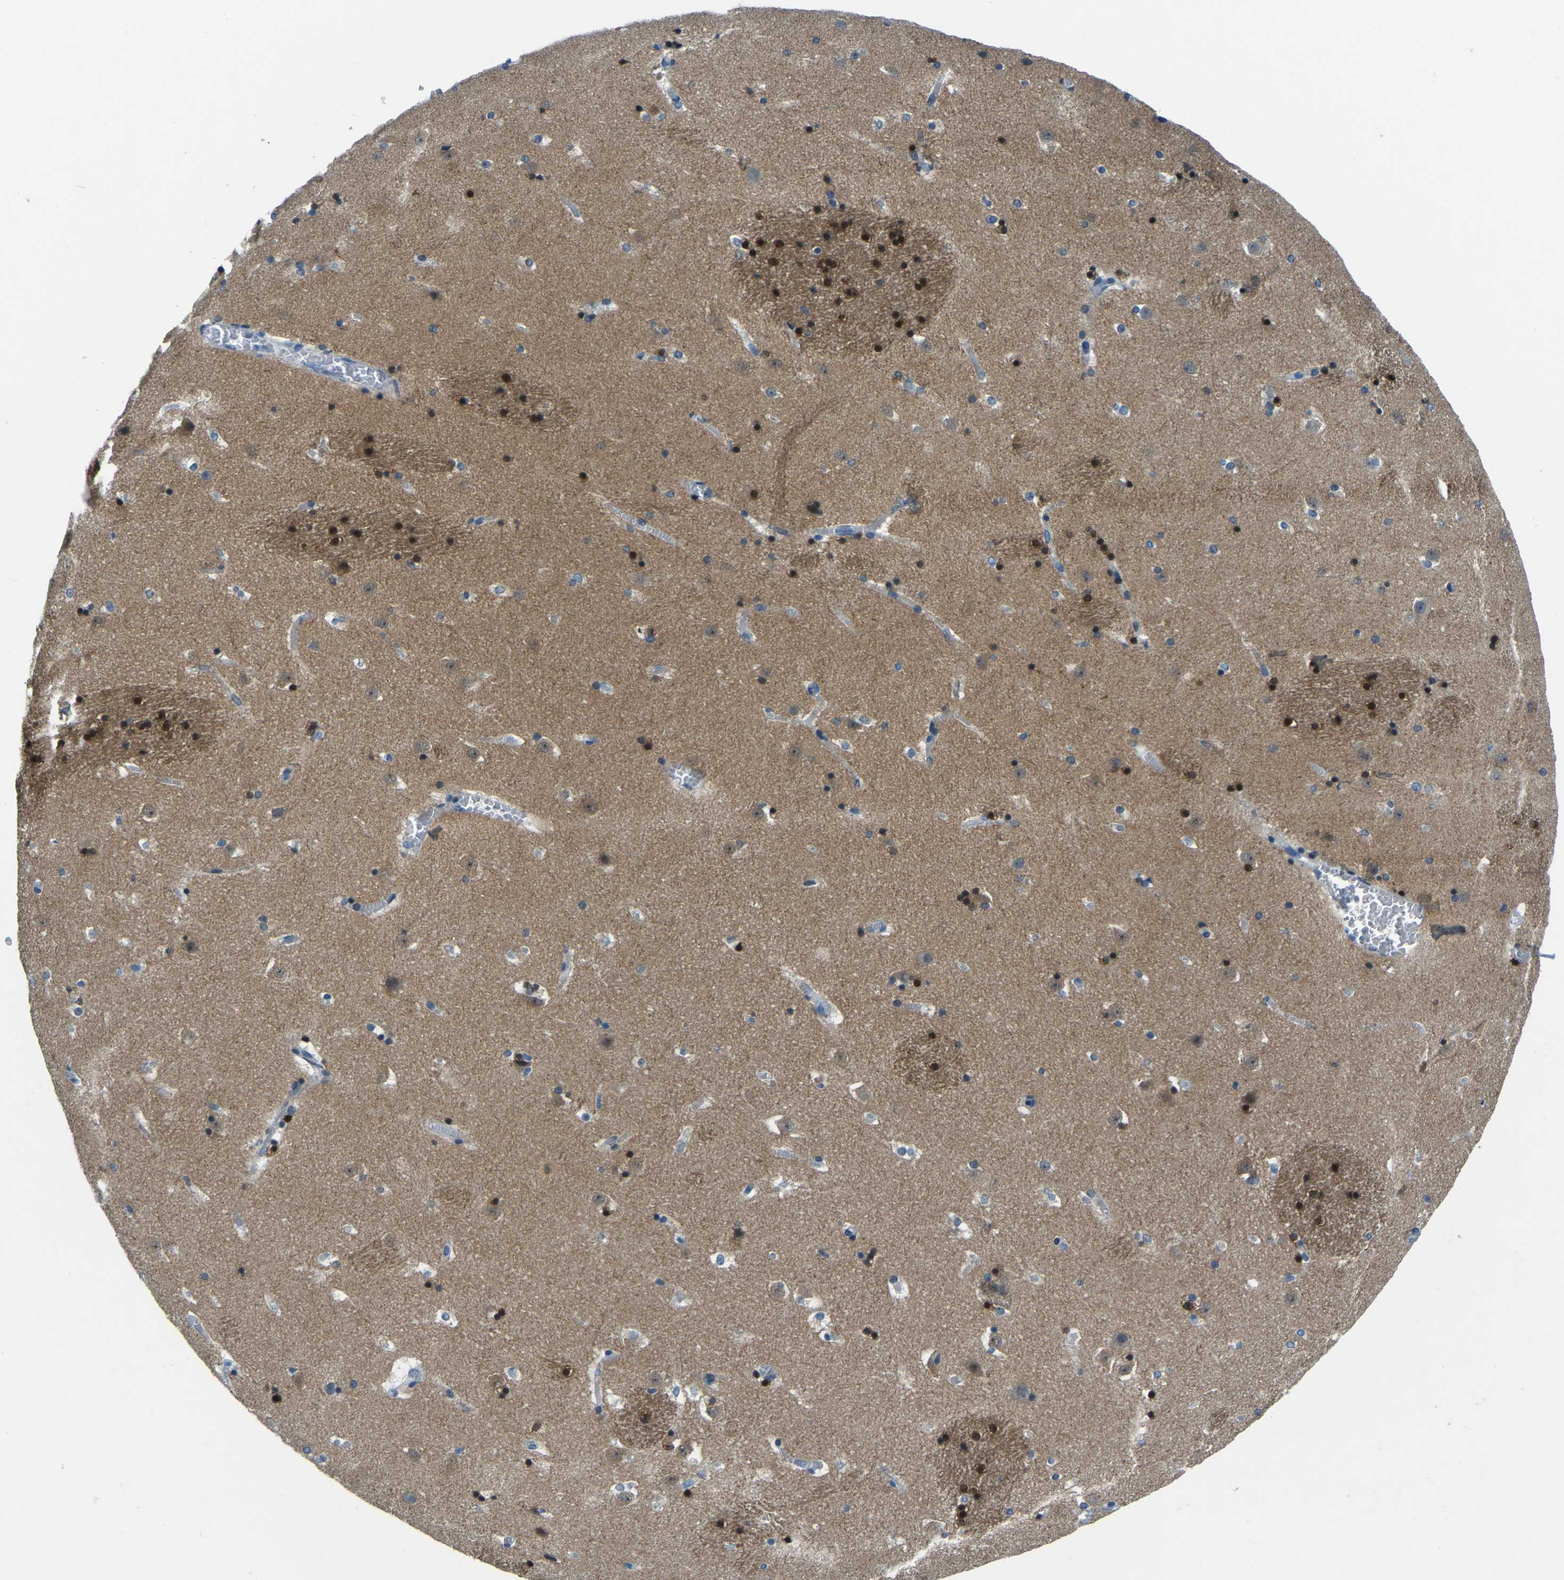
{"staining": {"intensity": "strong", "quantity": "25%-75%", "location": "cytoplasmic/membranous,nuclear"}, "tissue": "caudate", "cell_type": "Glial cells", "image_type": "normal", "snomed": [{"axis": "morphology", "description": "Normal tissue, NOS"}, {"axis": "topography", "description": "Lateral ventricle wall"}], "caption": "Immunohistochemical staining of unremarkable caudate displays strong cytoplasmic/membranous,nuclear protein expression in approximately 25%-75% of glial cells. Ihc stains the protein in brown and the nuclei are stained blue.", "gene": "XIRP1", "patient": {"sex": "male", "age": 45}}